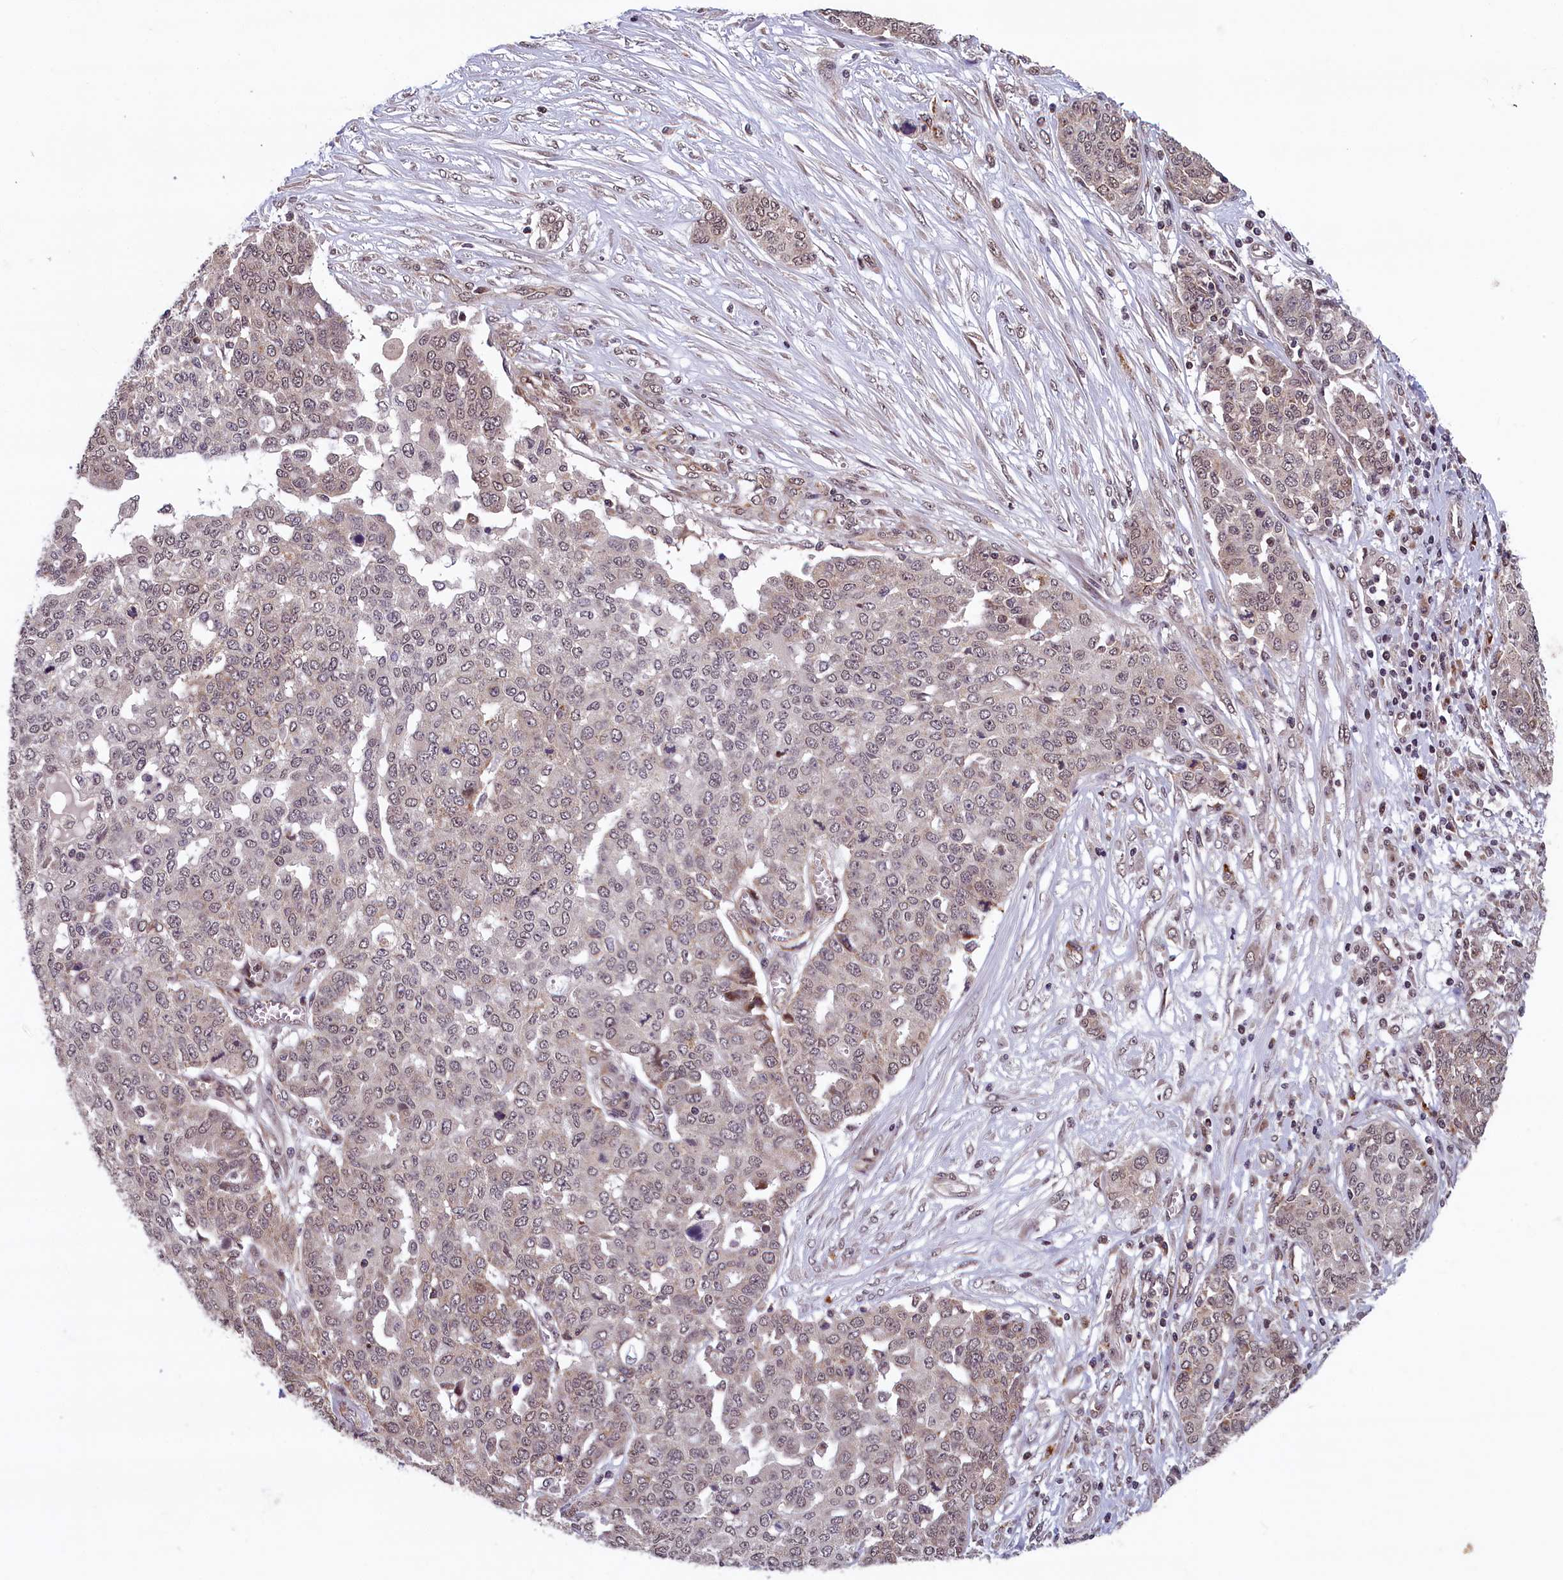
{"staining": {"intensity": "weak", "quantity": "25%-75%", "location": "nuclear"}, "tissue": "ovarian cancer", "cell_type": "Tumor cells", "image_type": "cancer", "snomed": [{"axis": "morphology", "description": "Cystadenocarcinoma, serous, NOS"}, {"axis": "topography", "description": "Soft tissue"}, {"axis": "topography", "description": "Ovary"}], "caption": "The histopathology image displays a brown stain indicating the presence of a protein in the nuclear of tumor cells in ovarian cancer (serous cystadenocarcinoma).", "gene": "KCNK6", "patient": {"sex": "female", "age": 57}}